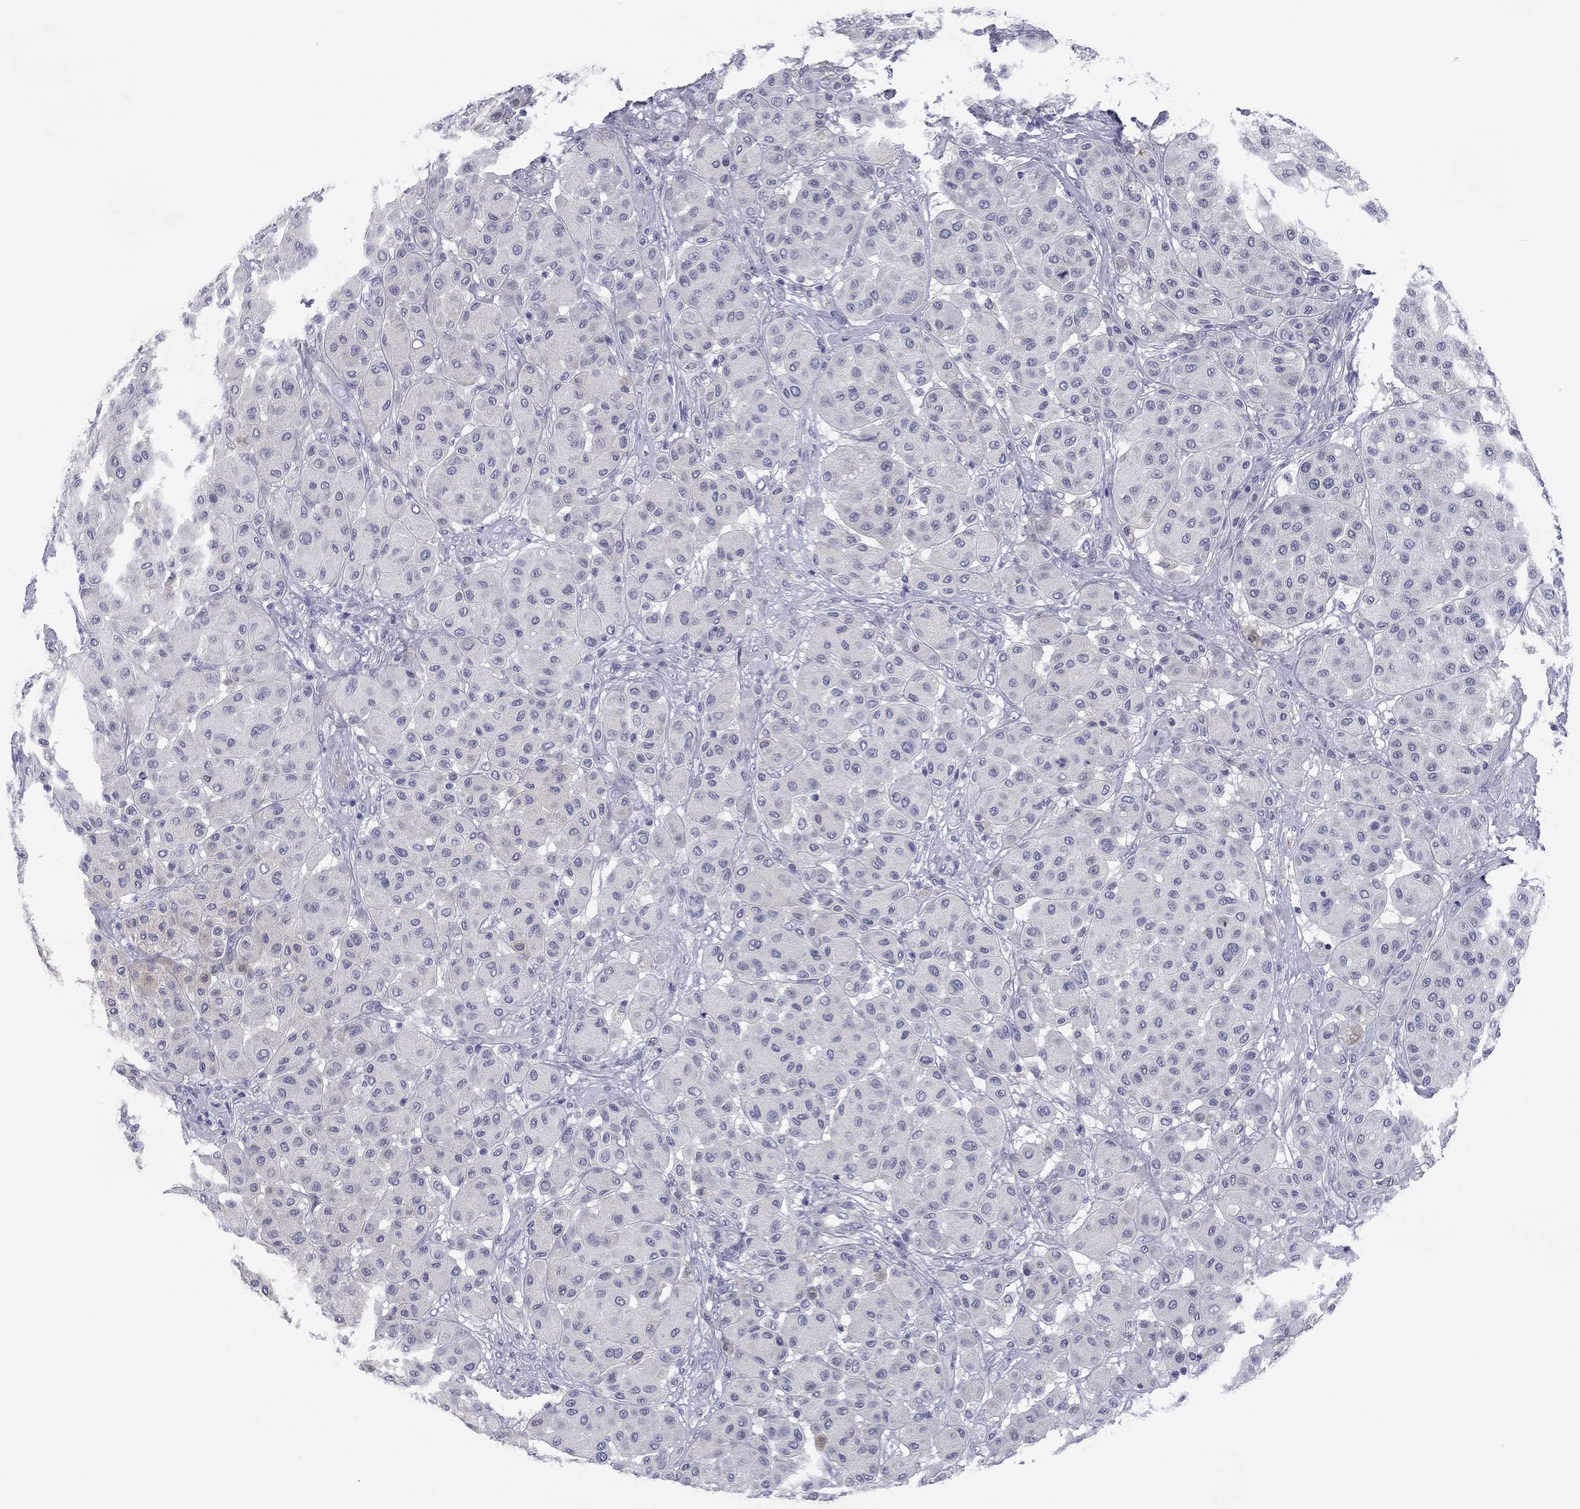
{"staining": {"intensity": "negative", "quantity": "none", "location": "none"}, "tissue": "melanoma", "cell_type": "Tumor cells", "image_type": "cancer", "snomed": [{"axis": "morphology", "description": "Malignant melanoma, Metastatic site"}, {"axis": "topography", "description": "Smooth muscle"}], "caption": "This is a photomicrograph of immunohistochemistry staining of melanoma, which shows no expression in tumor cells.", "gene": "CALB1", "patient": {"sex": "male", "age": 41}}